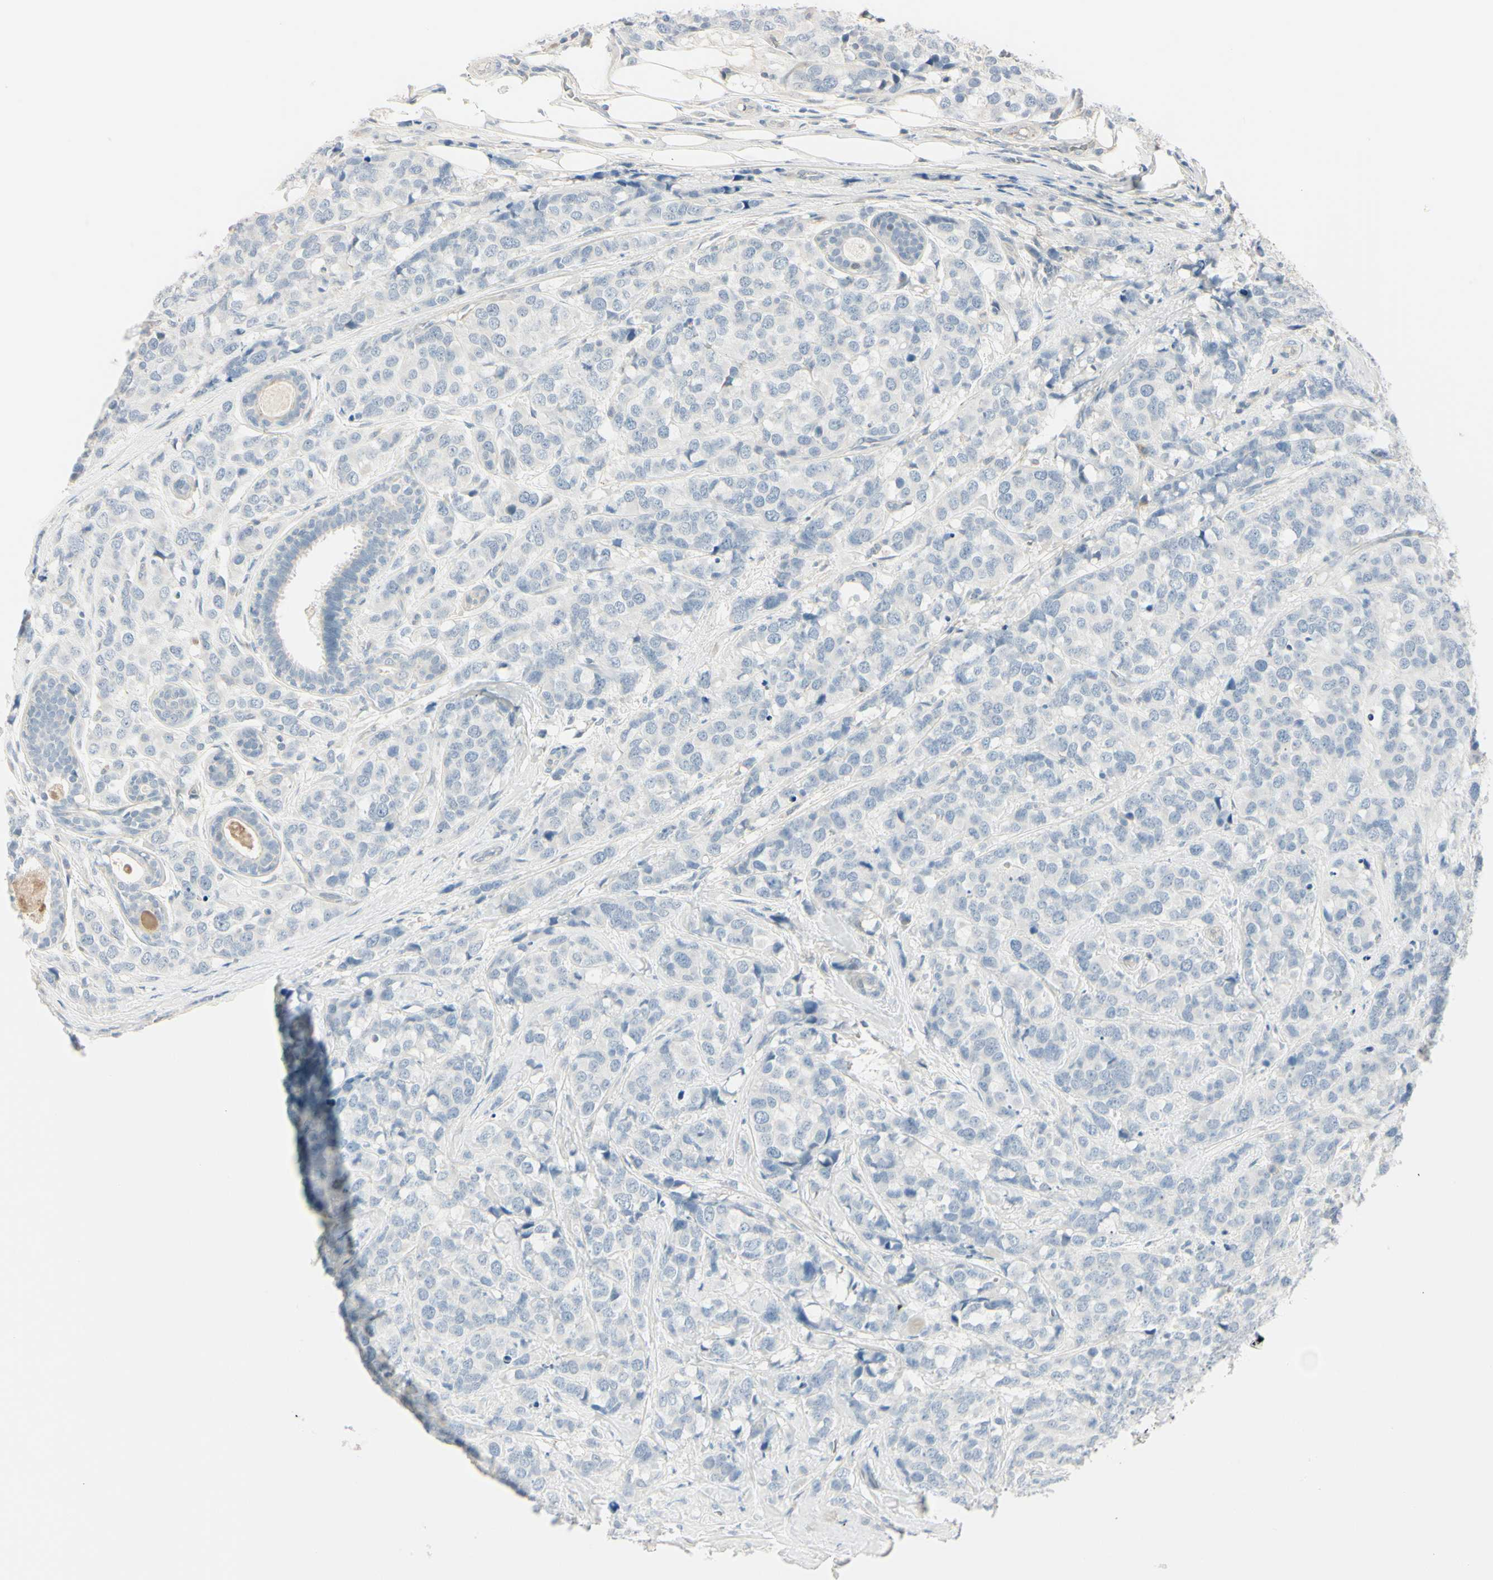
{"staining": {"intensity": "negative", "quantity": "none", "location": "none"}, "tissue": "breast cancer", "cell_type": "Tumor cells", "image_type": "cancer", "snomed": [{"axis": "morphology", "description": "Lobular carcinoma"}, {"axis": "topography", "description": "Breast"}], "caption": "This photomicrograph is of breast cancer (lobular carcinoma) stained with immunohistochemistry to label a protein in brown with the nuclei are counter-stained blue. There is no expression in tumor cells.", "gene": "ASB9", "patient": {"sex": "female", "age": 59}}